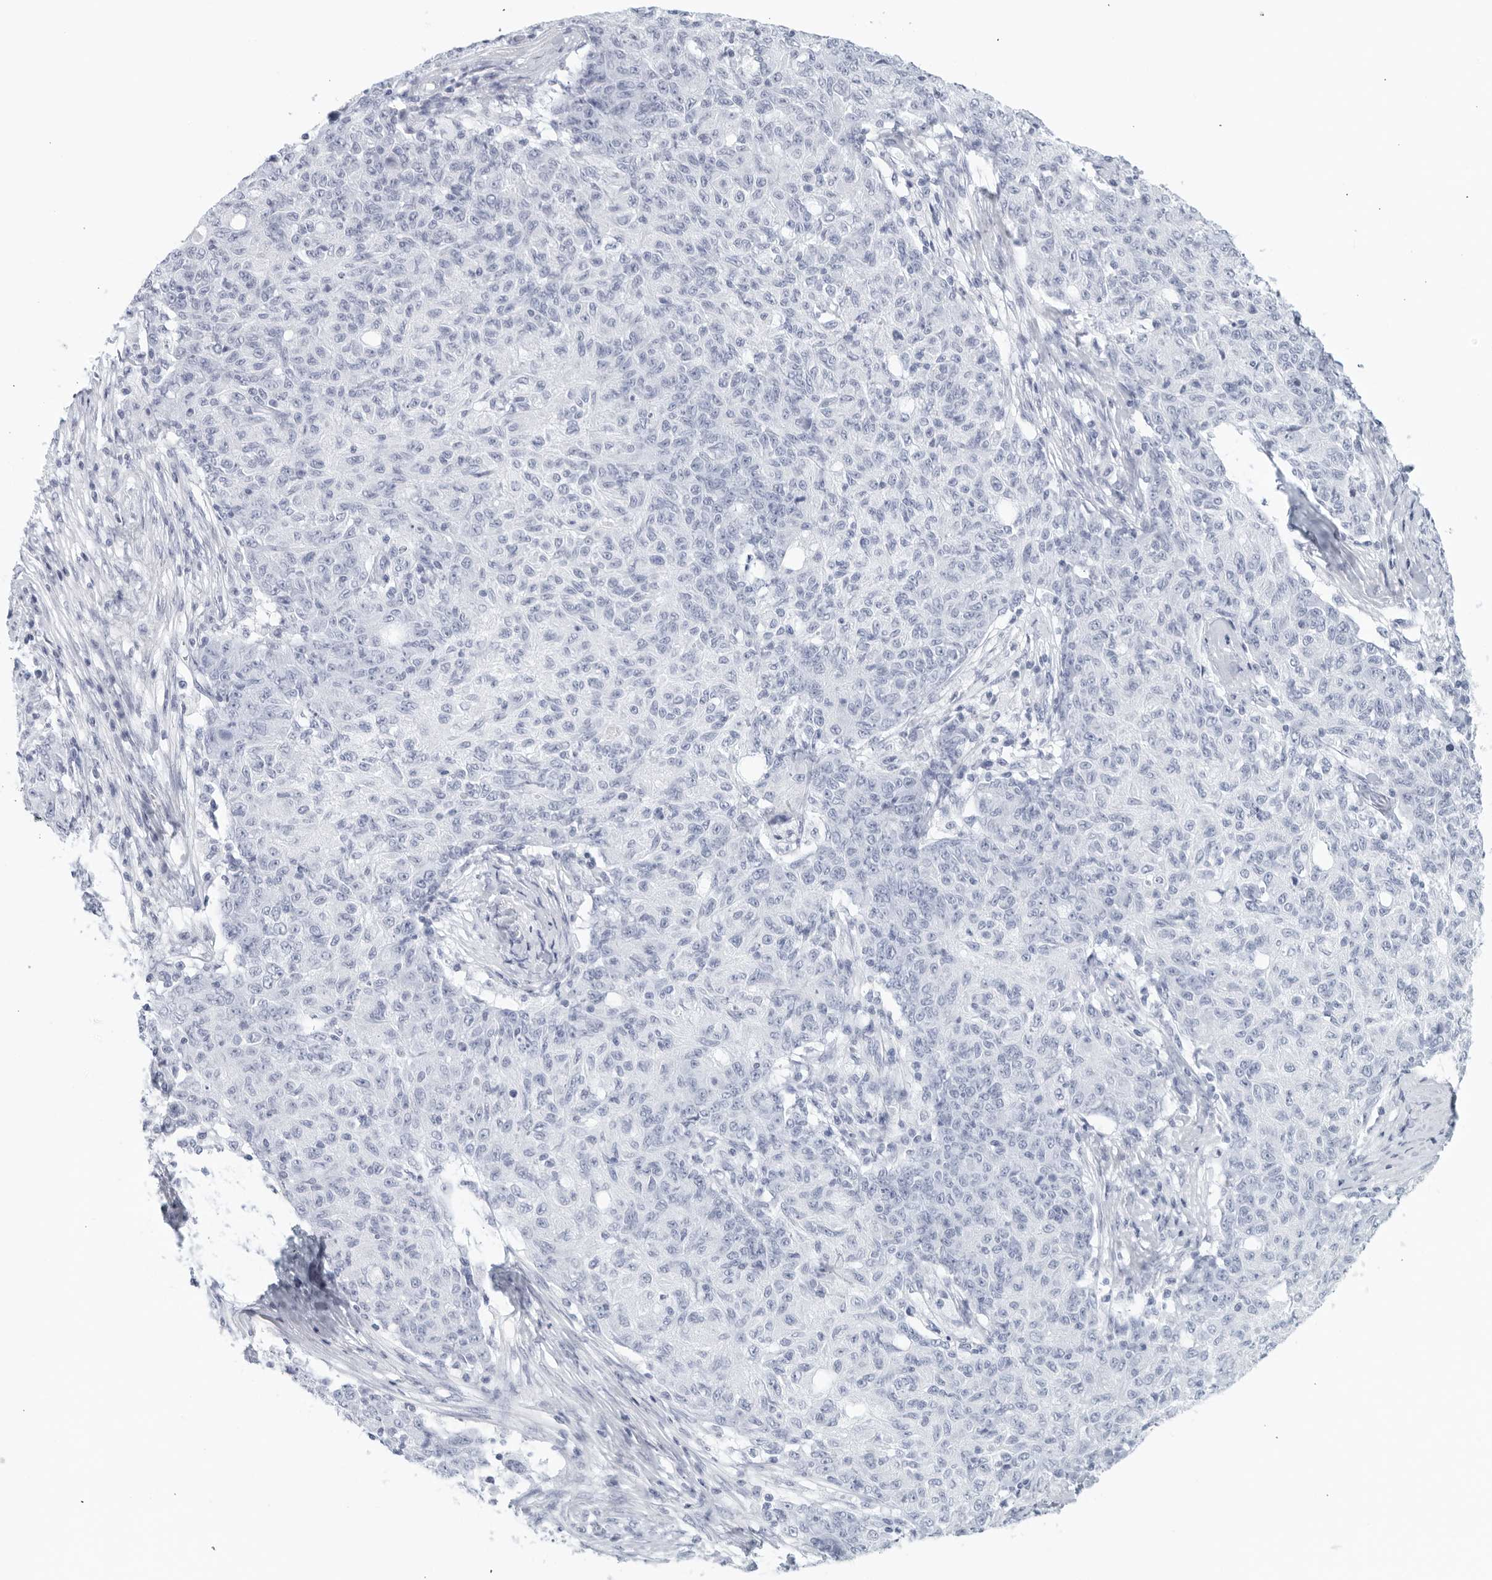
{"staining": {"intensity": "negative", "quantity": "none", "location": "none"}, "tissue": "ovarian cancer", "cell_type": "Tumor cells", "image_type": "cancer", "snomed": [{"axis": "morphology", "description": "Carcinoma, endometroid"}, {"axis": "topography", "description": "Ovary"}], "caption": "IHC histopathology image of human ovarian cancer stained for a protein (brown), which shows no positivity in tumor cells.", "gene": "FGG", "patient": {"sex": "female", "age": 42}}